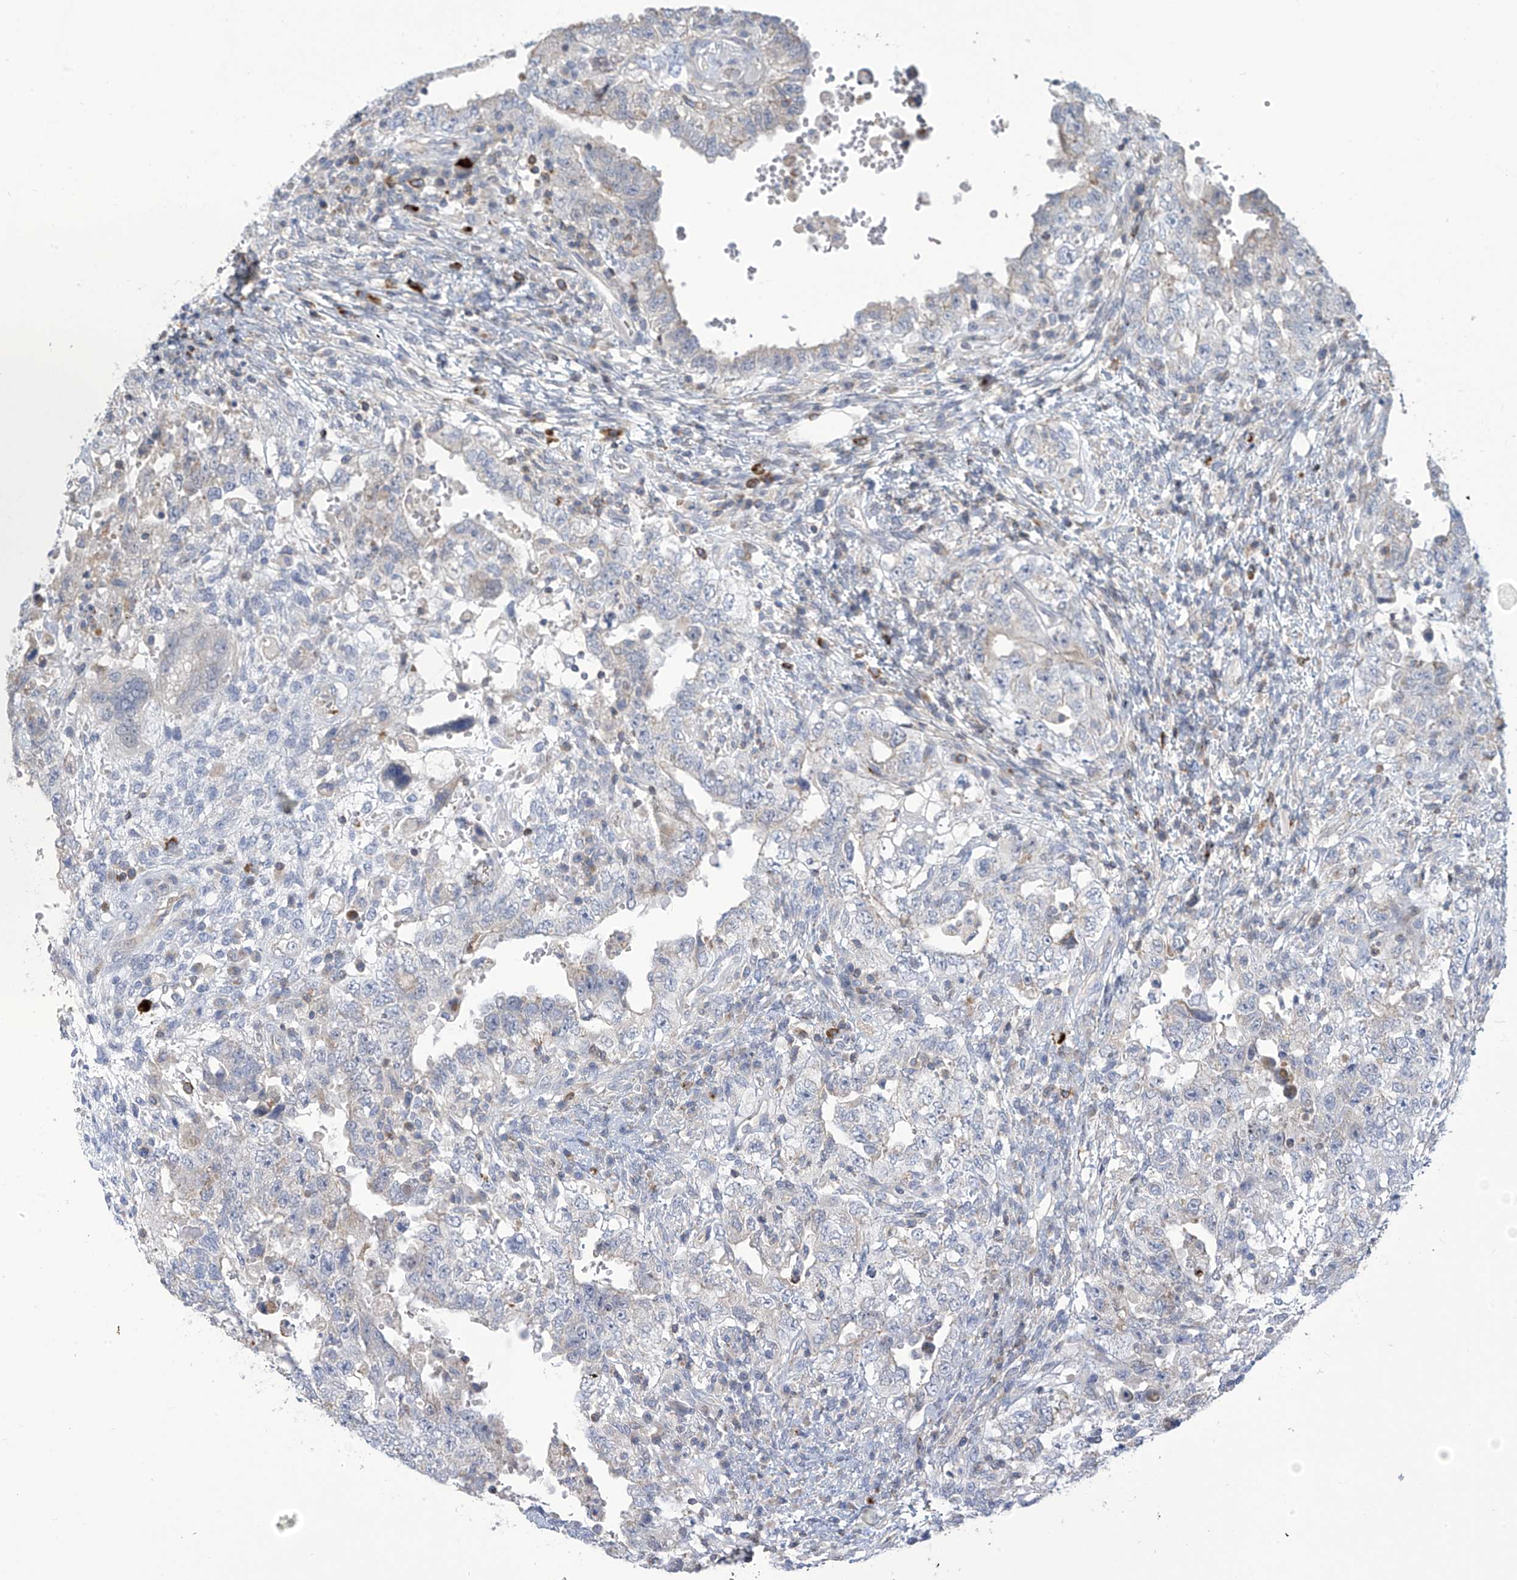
{"staining": {"intensity": "negative", "quantity": "none", "location": "none"}, "tissue": "testis cancer", "cell_type": "Tumor cells", "image_type": "cancer", "snomed": [{"axis": "morphology", "description": "Carcinoma, Embryonal, NOS"}, {"axis": "topography", "description": "Testis"}], "caption": "Immunohistochemical staining of human embryonal carcinoma (testis) exhibits no significant expression in tumor cells. (Stains: DAB immunohistochemistry with hematoxylin counter stain, Microscopy: brightfield microscopy at high magnification).", "gene": "IBA57", "patient": {"sex": "male", "age": 26}}